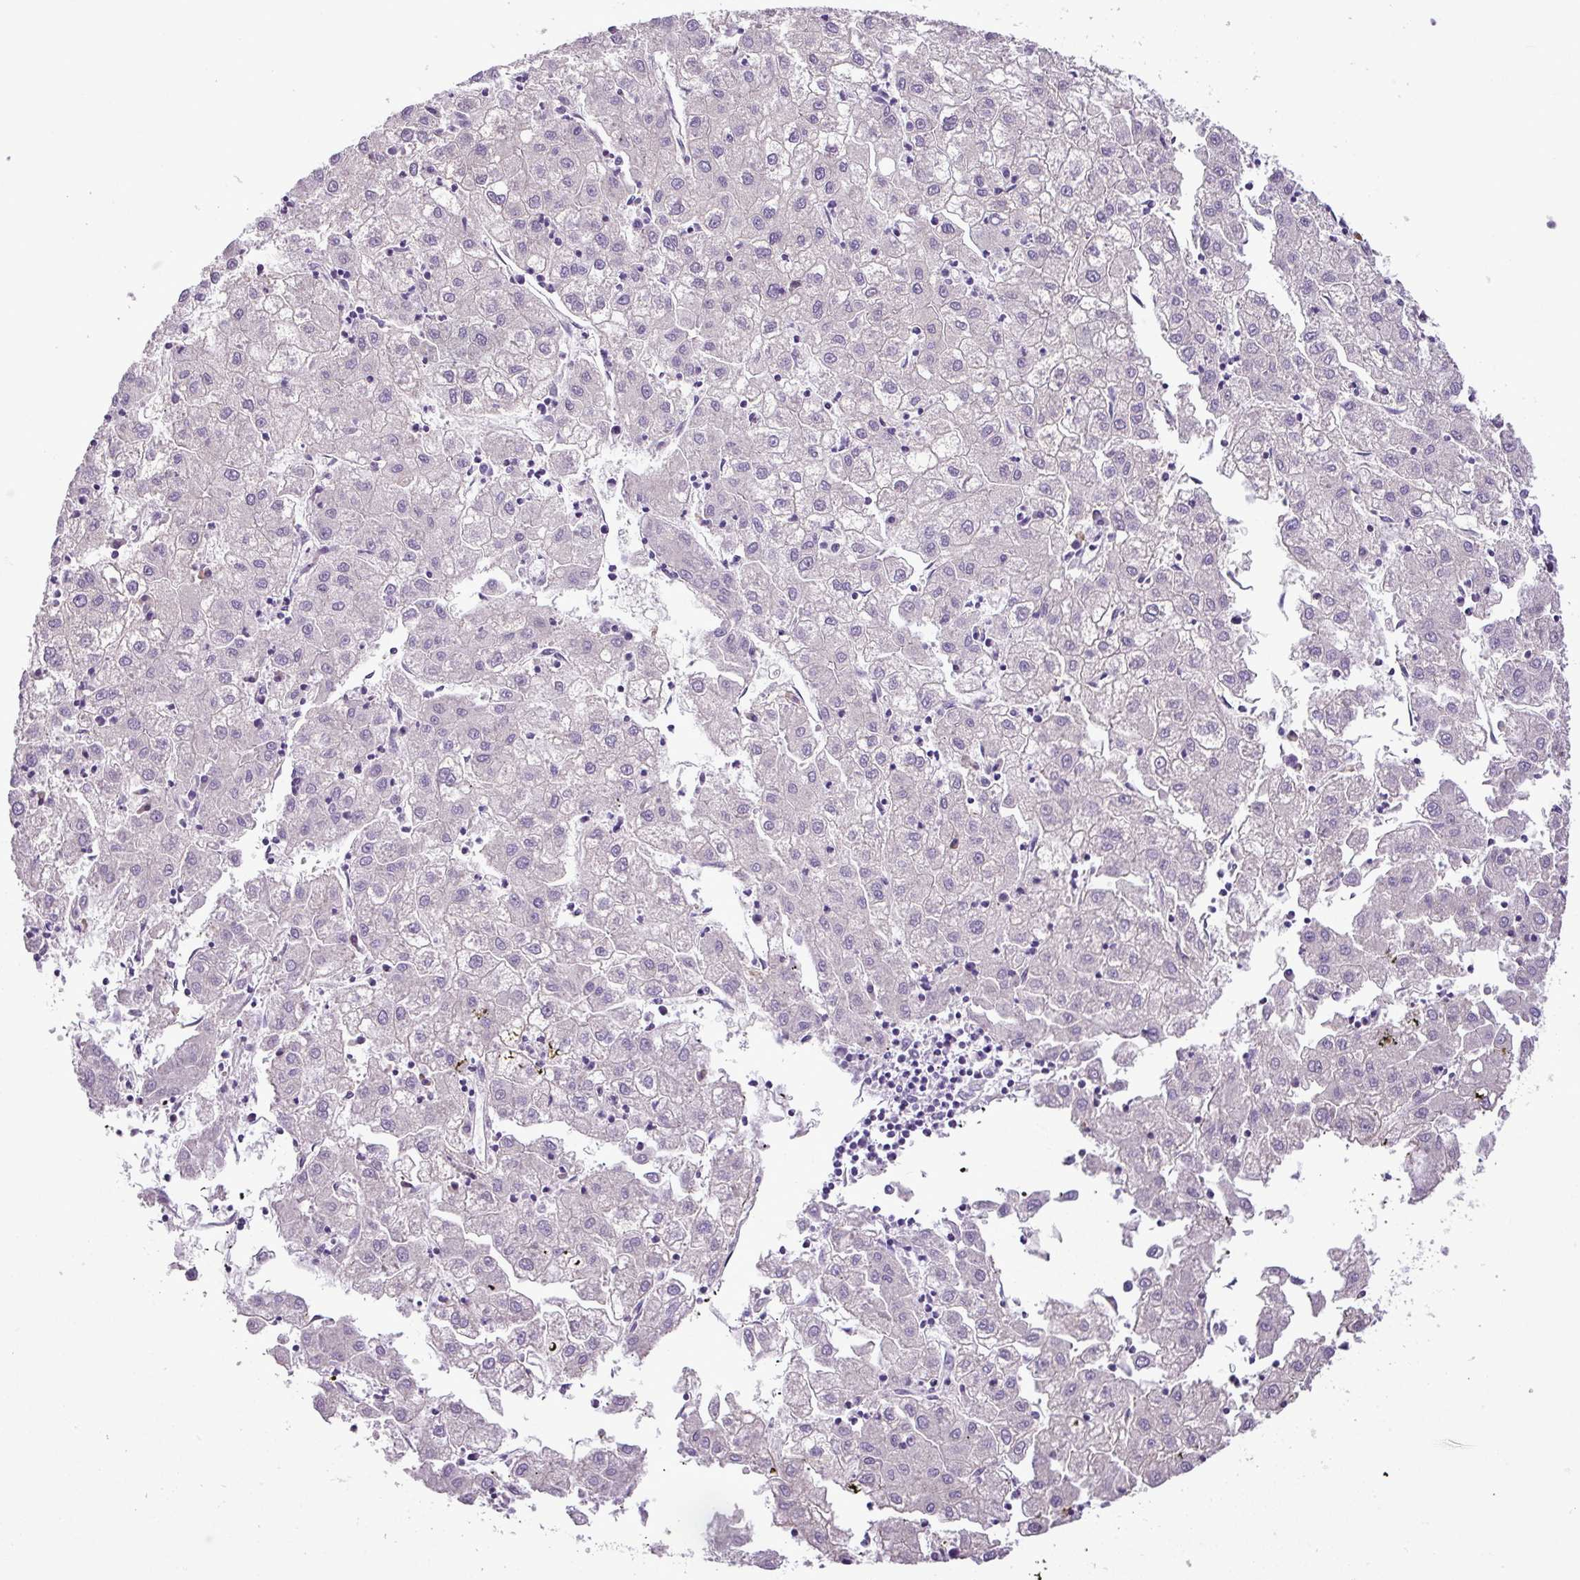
{"staining": {"intensity": "negative", "quantity": "none", "location": "none"}, "tissue": "liver cancer", "cell_type": "Tumor cells", "image_type": "cancer", "snomed": [{"axis": "morphology", "description": "Carcinoma, Hepatocellular, NOS"}, {"axis": "topography", "description": "Liver"}], "caption": "This is a micrograph of immunohistochemistry staining of liver hepatocellular carcinoma, which shows no staining in tumor cells.", "gene": "MOCS3", "patient": {"sex": "male", "age": 72}}